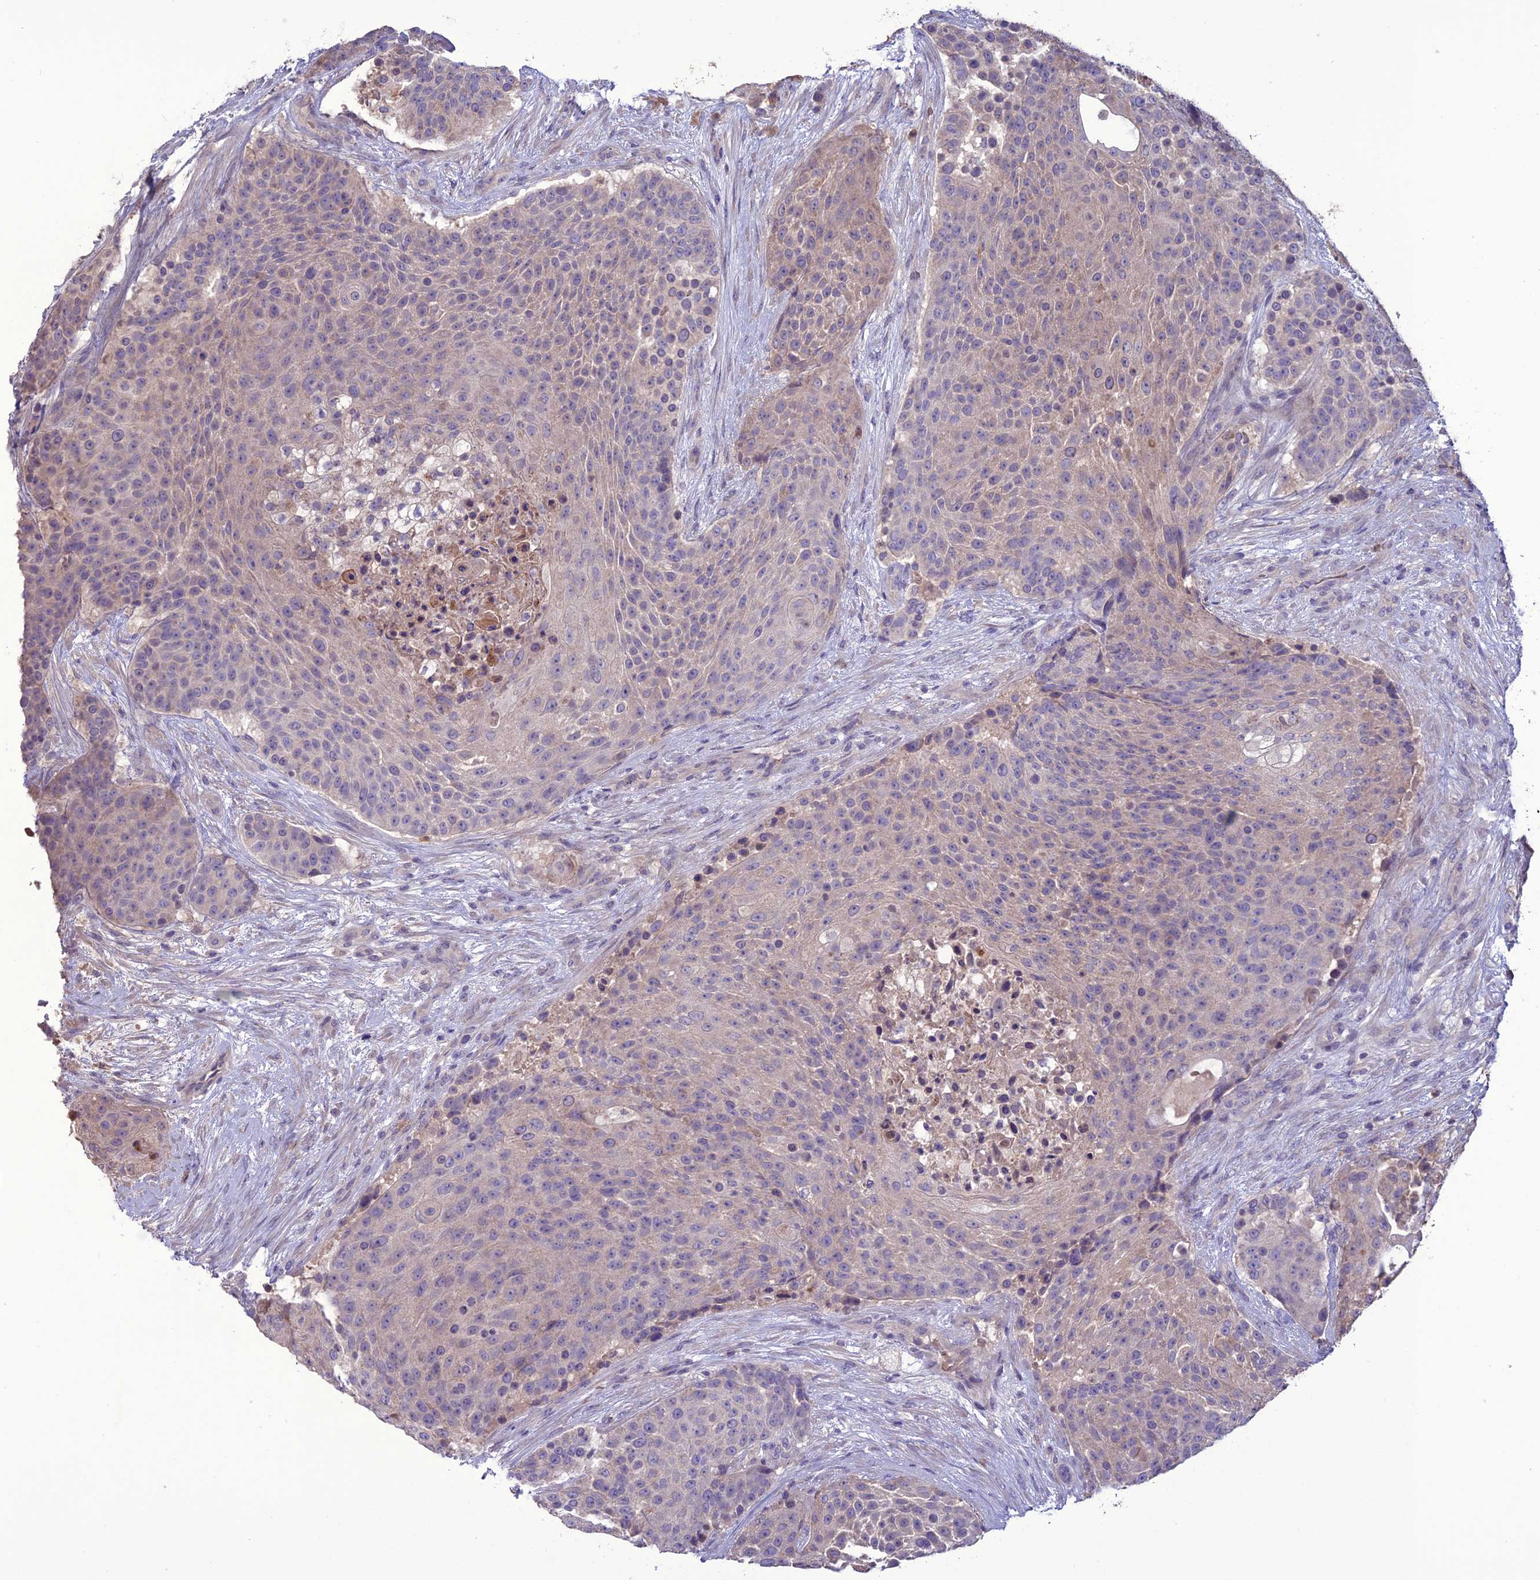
{"staining": {"intensity": "weak", "quantity": "<25%", "location": "cytoplasmic/membranous"}, "tissue": "urothelial cancer", "cell_type": "Tumor cells", "image_type": "cancer", "snomed": [{"axis": "morphology", "description": "Urothelial carcinoma, High grade"}, {"axis": "topography", "description": "Urinary bladder"}], "caption": "Protein analysis of urothelial cancer displays no significant staining in tumor cells.", "gene": "C2orf76", "patient": {"sex": "female", "age": 63}}